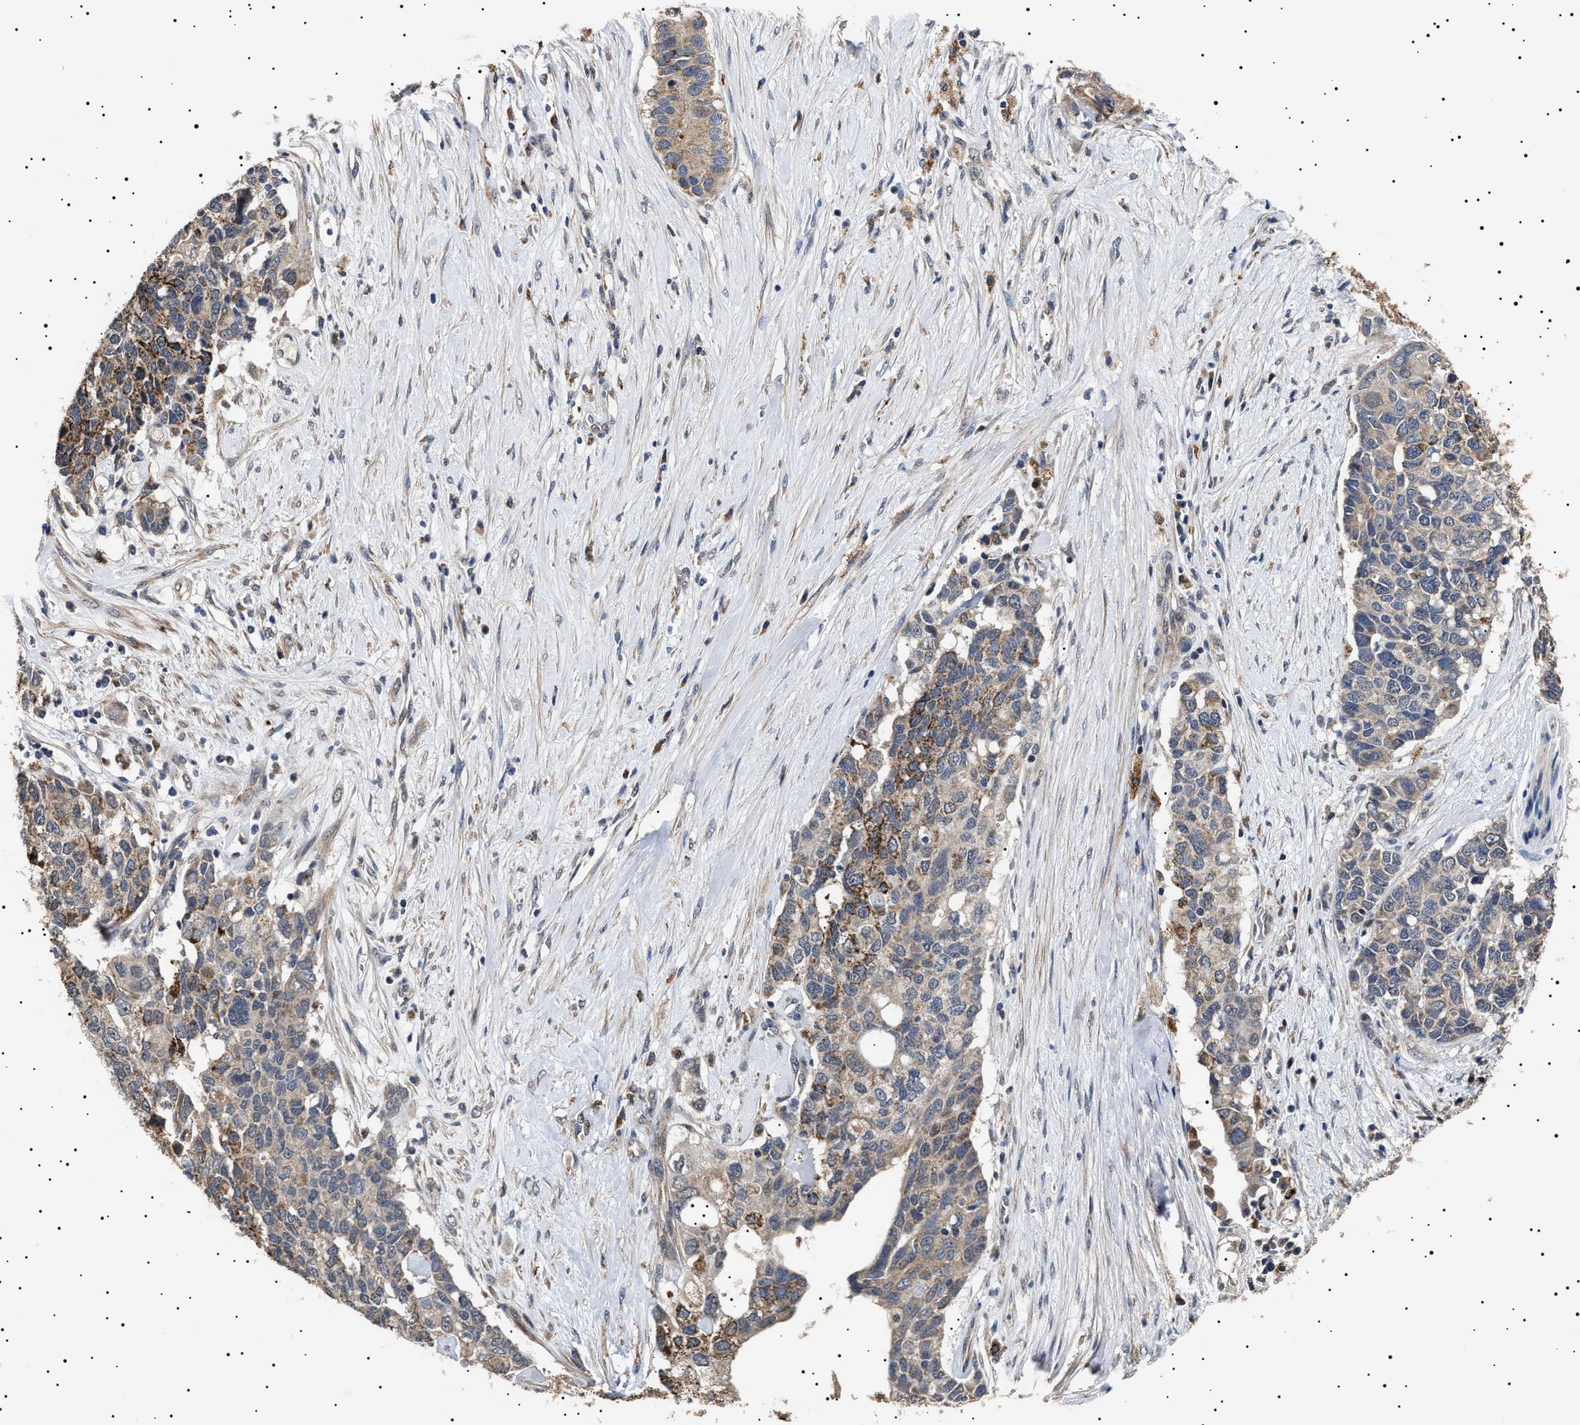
{"staining": {"intensity": "weak", "quantity": "<25%", "location": "cytoplasmic/membranous"}, "tissue": "pancreatic cancer", "cell_type": "Tumor cells", "image_type": "cancer", "snomed": [{"axis": "morphology", "description": "Adenocarcinoma, NOS"}, {"axis": "topography", "description": "Pancreas"}], "caption": "Protein analysis of pancreatic cancer (adenocarcinoma) reveals no significant staining in tumor cells.", "gene": "RAB34", "patient": {"sex": "female", "age": 56}}